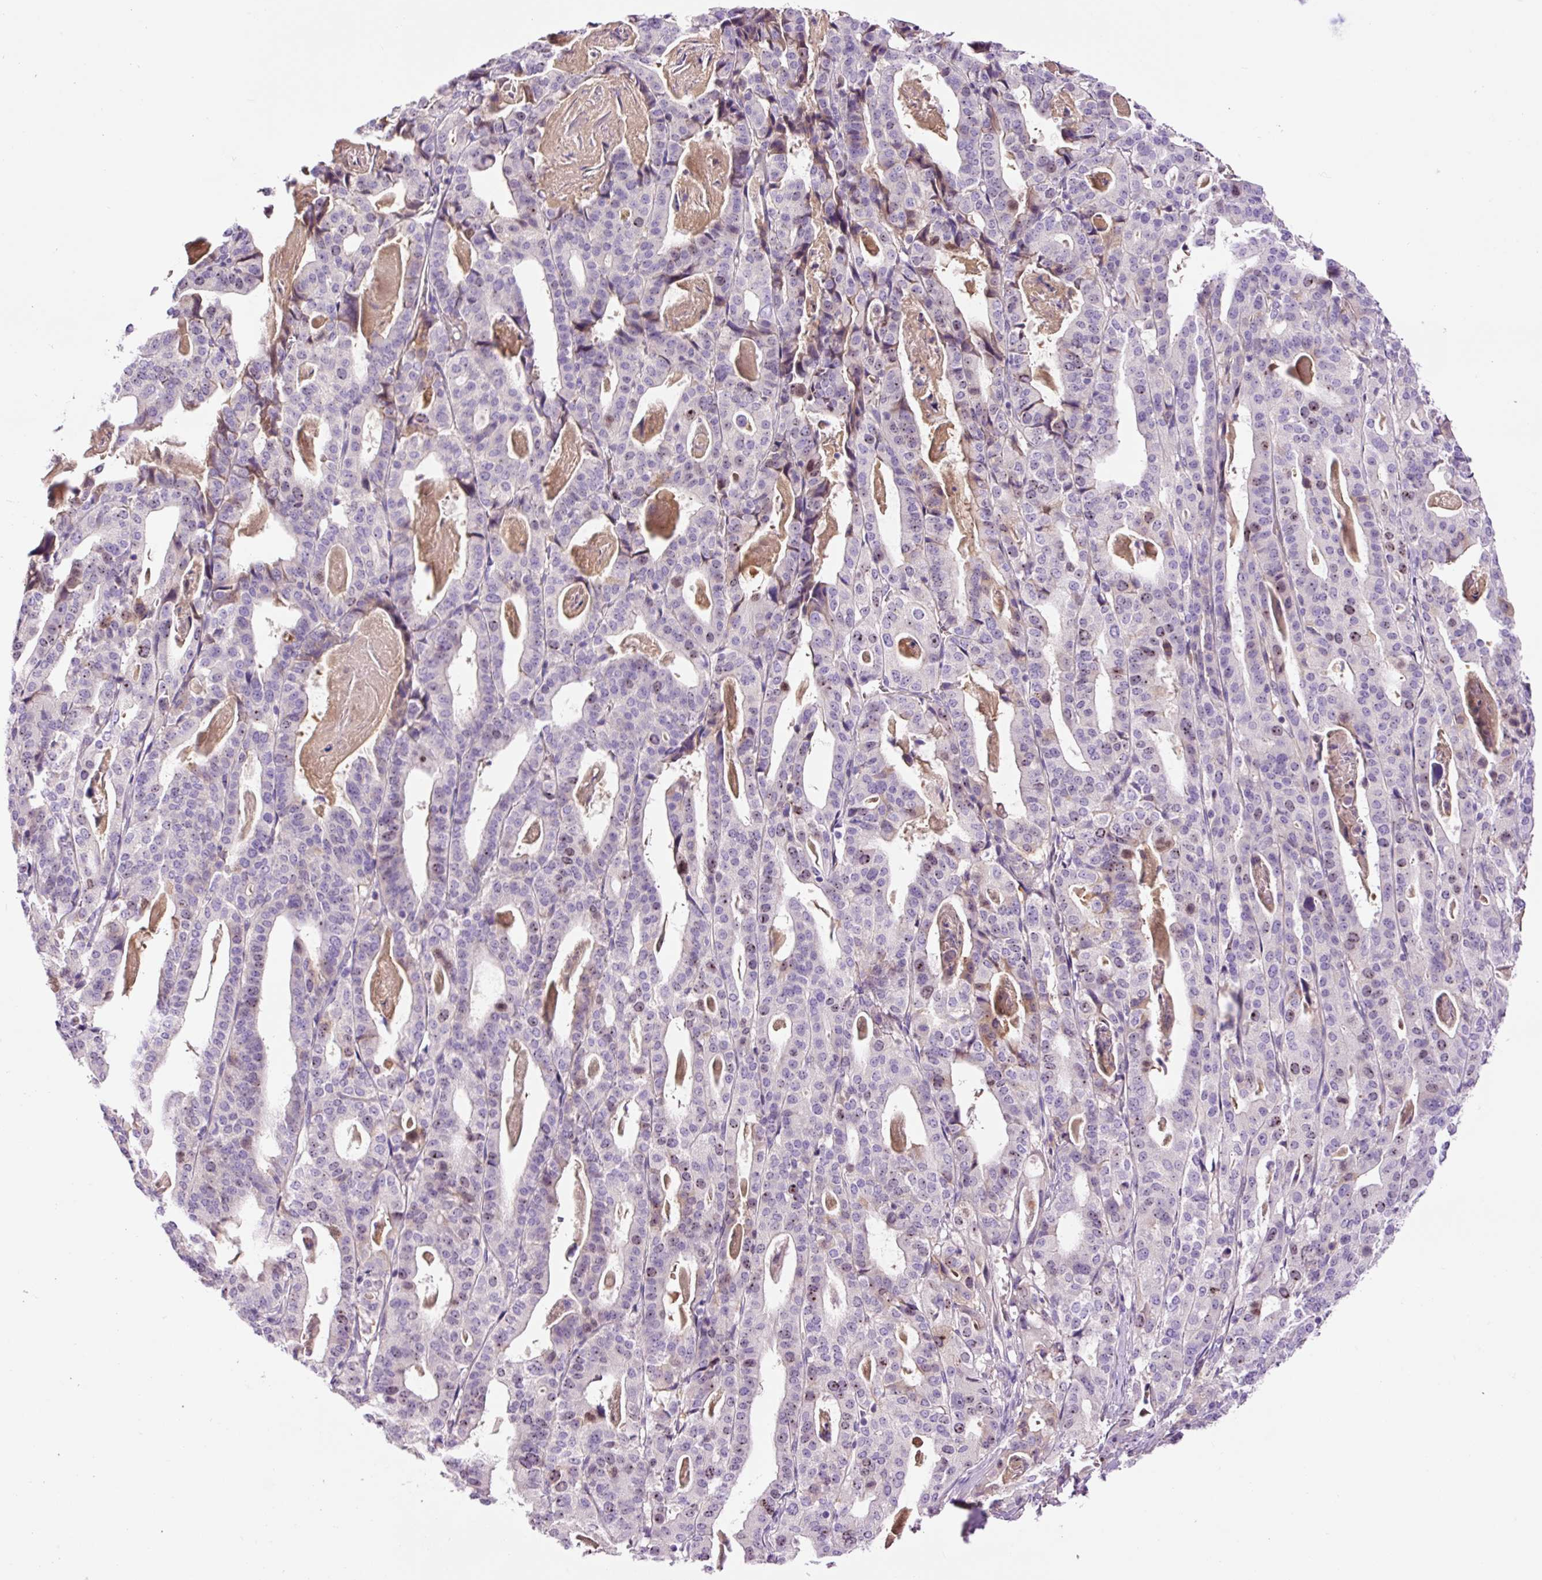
{"staining": {"intensity": "weak", "quantity": "<25%", "location": "nuclear"}, "tissue": "stomach cancer", "cell_type": "Tumor cells", "image_type": "cancer", "snomed": [{"axis": "morphology", "description": "Adenocarcinoma, NOS"}, {"axis": "topography", "description": "Stomach"}], "caption": "Immunohistochemical staining of adenocarcinoma (stomach) reveals no significant staining in tumor cells.", "gene": "DPPA4", "patient": {"sex": "male", "age": 48}}